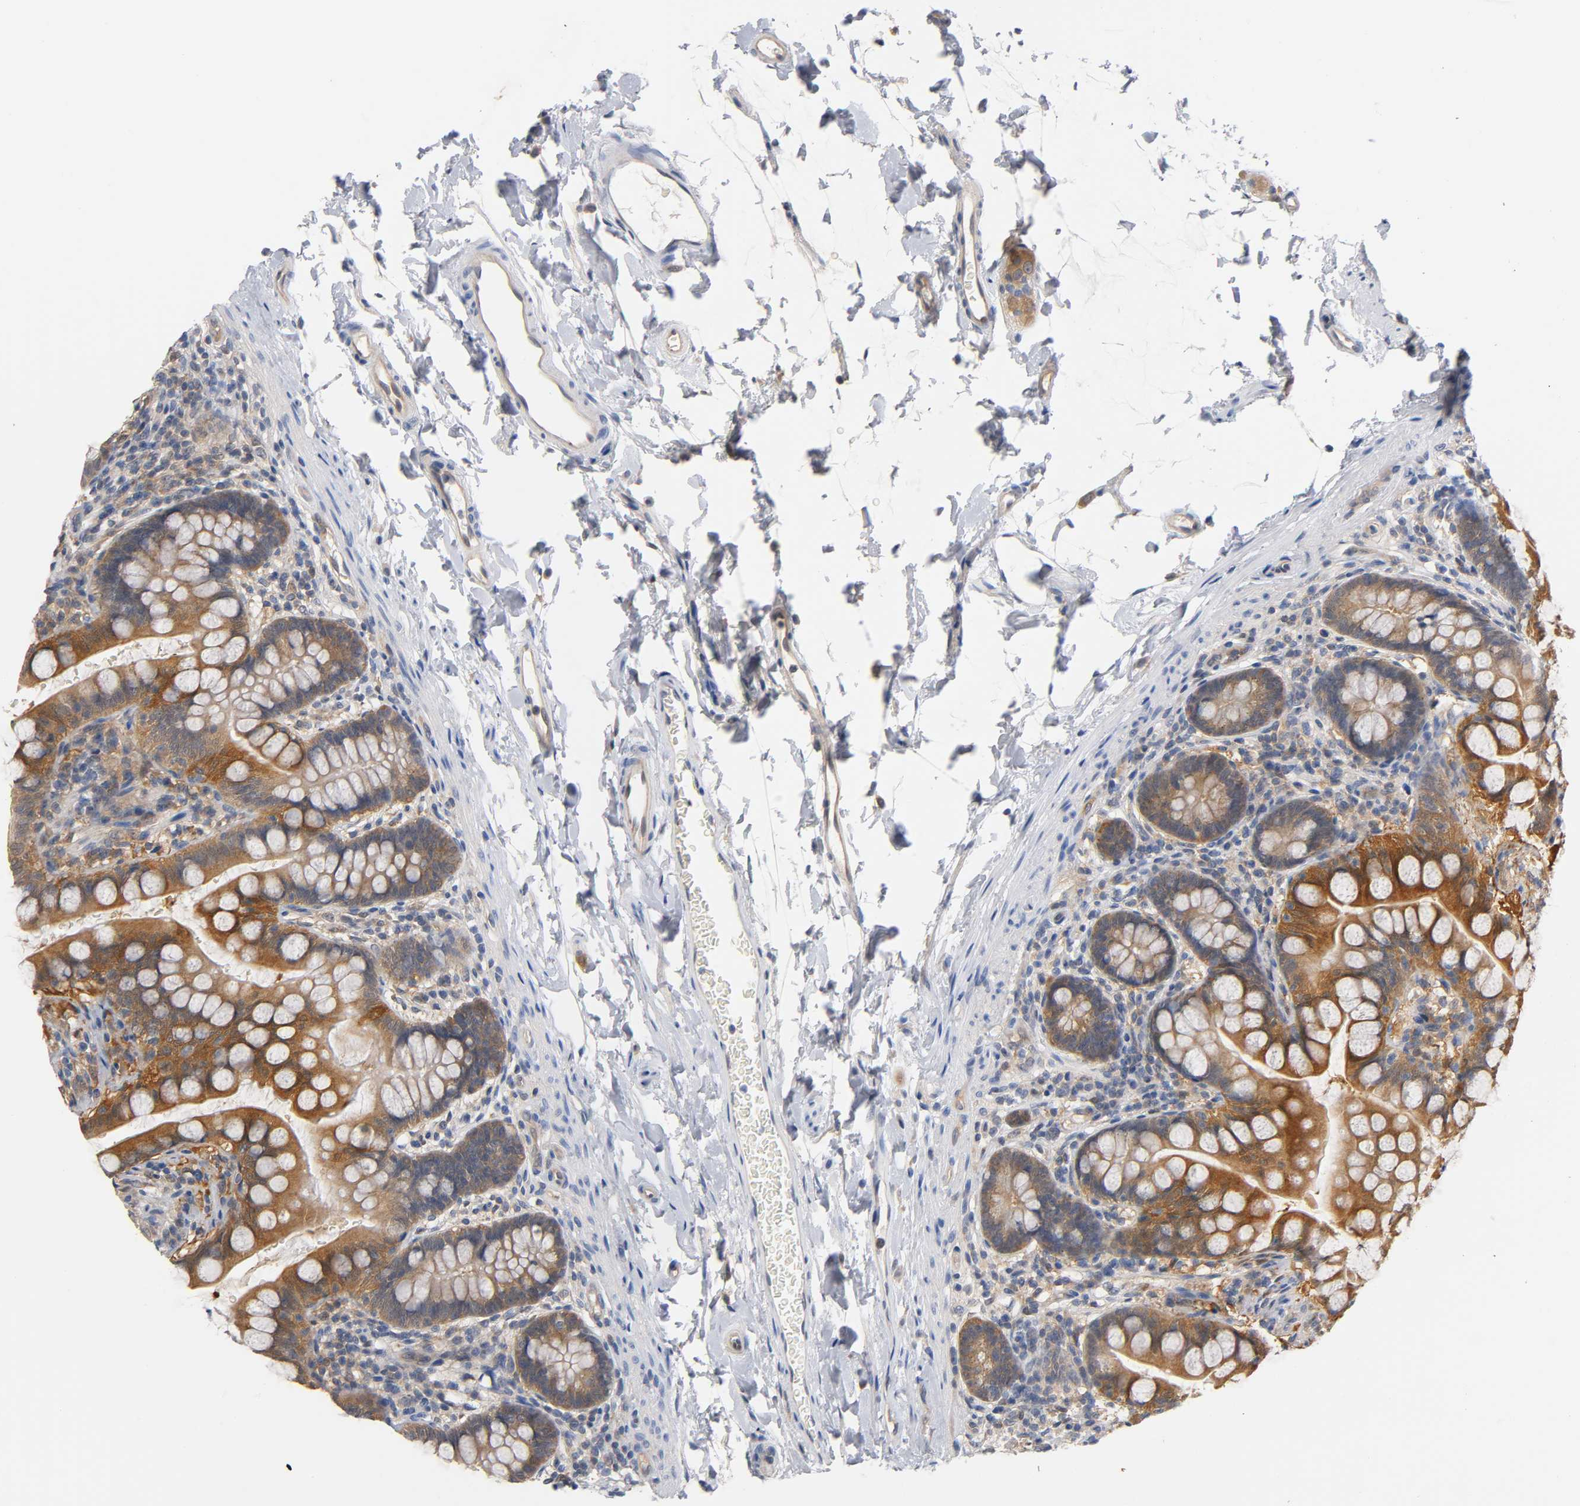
{"staining": {"intensity": "moderate", "quantity": ">75%", "location": "cytoplasmic/membranous,nuclear"}, "tissue": "small intestine", "cell_type": "Glandular cells", "image_type": "normal", "snomed": [{"axis": "morphology", "description": "Normal tissue, NOS"}, {"axis": "topography", "description": "Small intestine"}], "caption": "Glandular cells demonstrate medium levels of moderate cytoplasmic/membranous,nuclear positivity in about >75% of cells in normal human small intestine. The staining is performed using DAB brown chromogen to label protein expression. The nuclei are counter-stained blue using hematoxylin.", "gene": "FYN", "patient": {"sex": "female", "age": 58}}